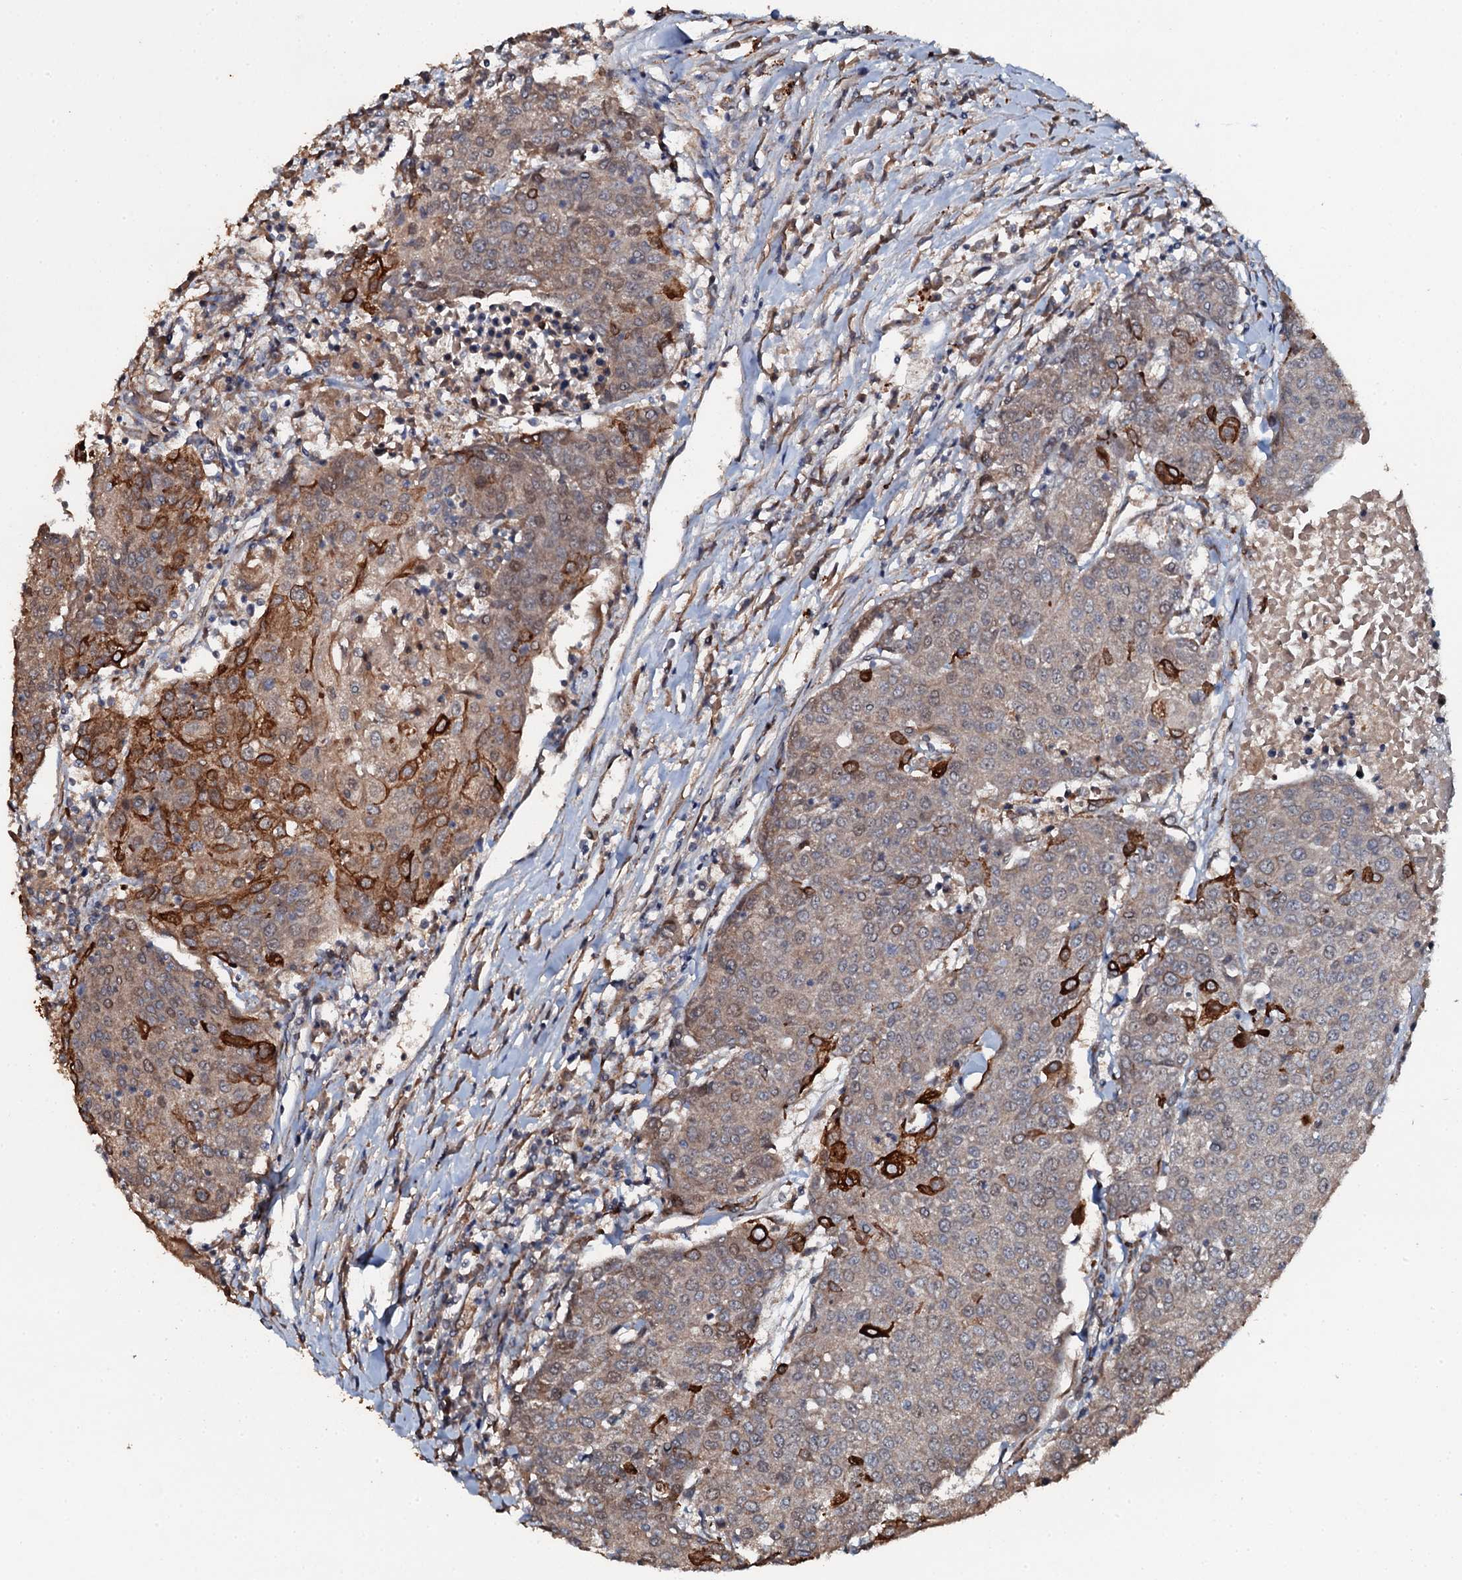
{"staining": {"intensity": "strong", "quantity": "<25%", "location": "cytoplasmic/membranous"}, "tissue": "urothelial cancer", "cell_type": "Tumor cells", "image_type": "cancer", "snomed": [{"axis": "morphology", "description": "Urothelial carcinoma, High grade"}, {"axis": "topography", "description": "Urinary bladder"}], "caption": "A brown stain shows strong cytoplasmic/membranous positivity of a protein in human high-grade urothelial carcinoma tumor cells. Nuclei are stained in blue.", "gene": "ADAMTS10", "patient": {"sex": "female", "age": 85}}